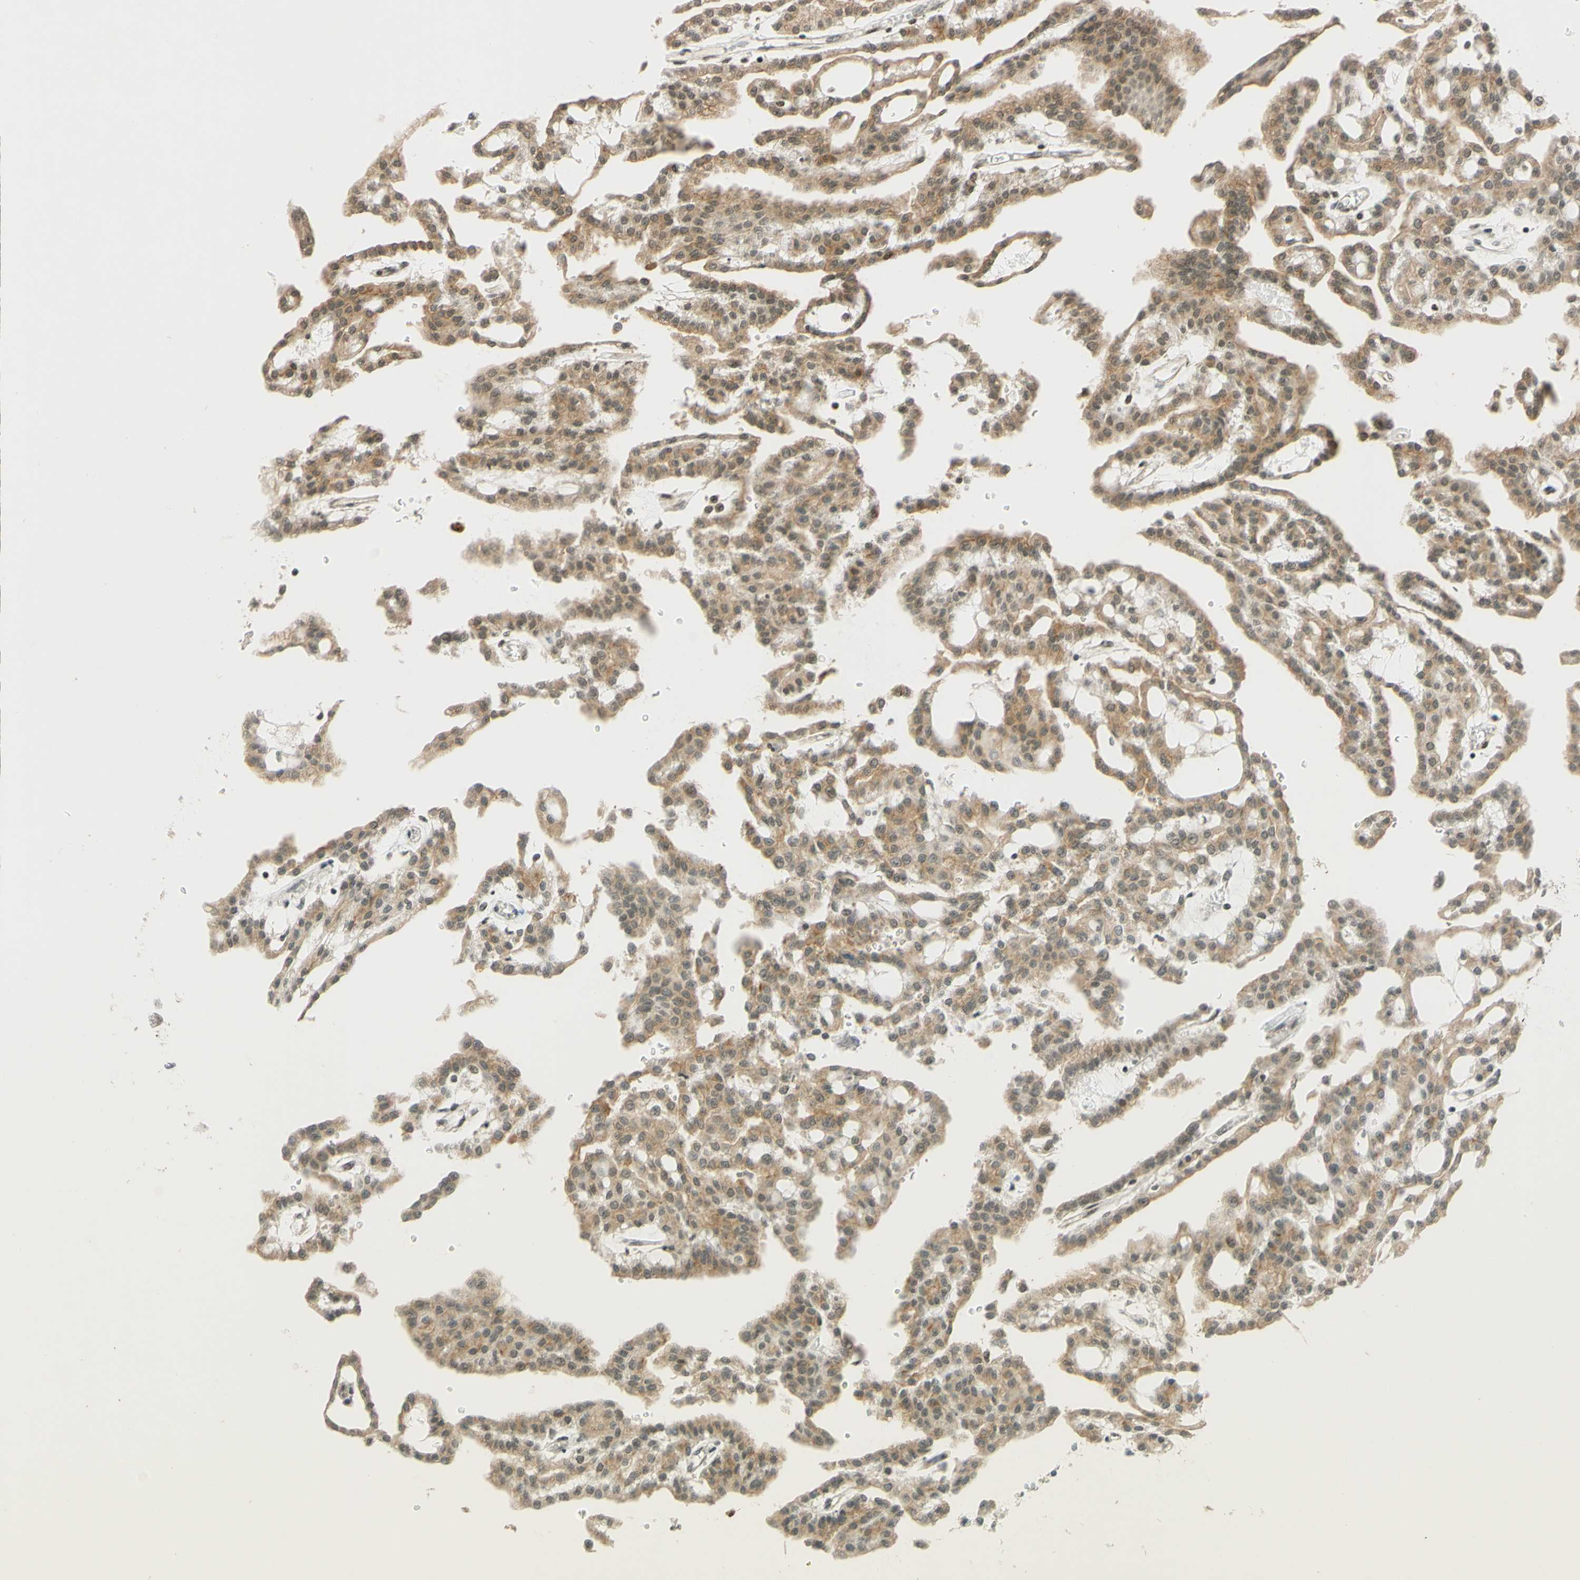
{"staining": {"intensity": "weak", "quantity": ">75%", "location": "cytoplasmic/membranous,nuclear"}, "tissue": "renal cancer", "cell_type": "Tumor cells", "image_type": "cancer", "snomed": [{"axis": "morphology", "description": "Adenocarcinoma, NOS"}, {"axis": "topography", "description": "Kidney"}], "caption": "This histopathology image reveals adenocarcinoma (renal) stained with immunohistochemistry (IHC) to label a protein in brown. The cytoplasmic/membranous and nuclear of tumor cells show weak positivity for the protein. Nuclei are counter-stained blue.", "gene": "SMARCB1", "patient": {"sex": "male", "age": 63}}